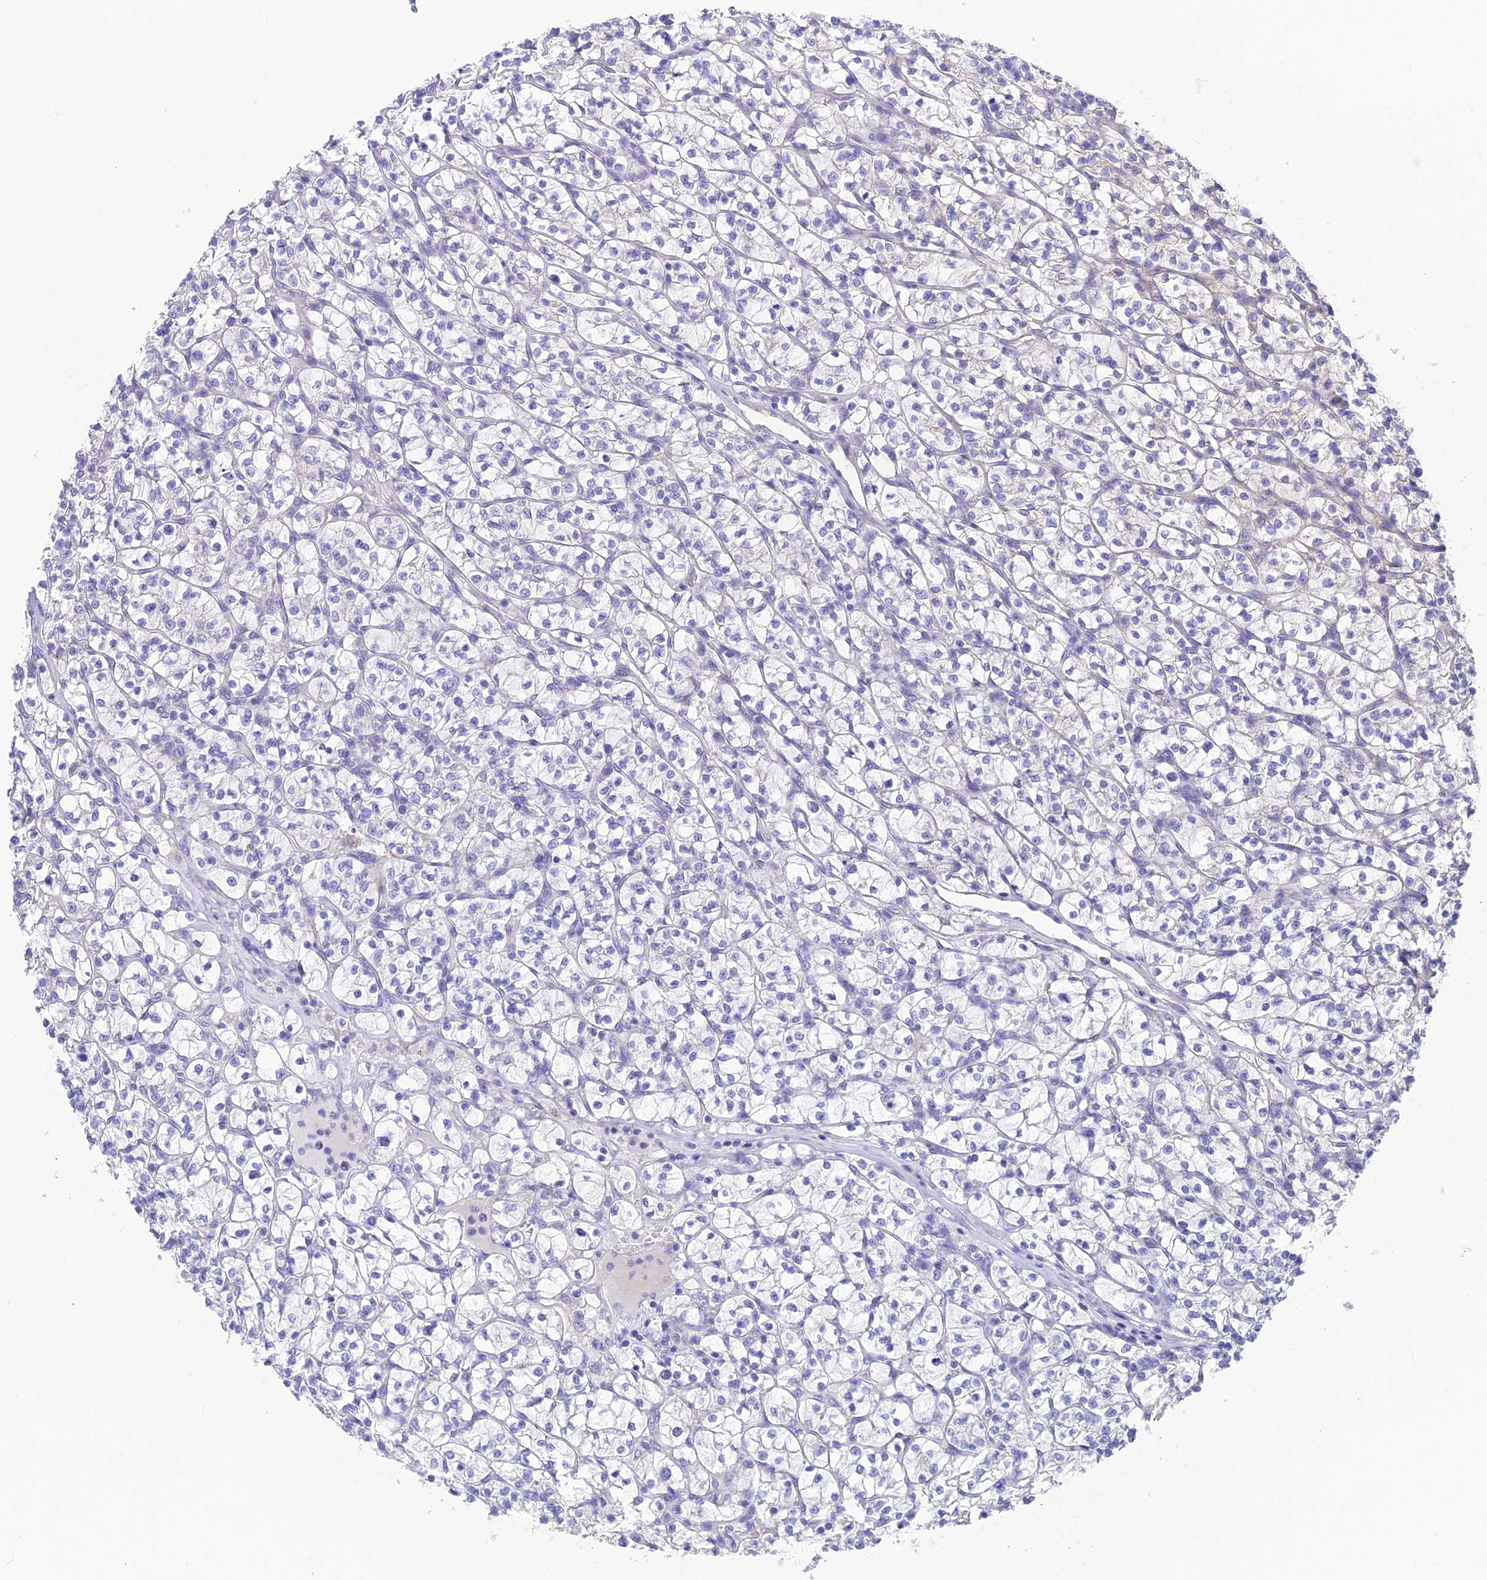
{"staining": {"intensity": "negative", "quantity": "none", "location": "none"}, "tissue": "renal cancer", "cell_type": "Tumor cells", "image_type": "cancer", "snomed": [{"axis": "morphology", "description": "Adenocarcinoma, NOS"}, {"axis": "topography", "description": "Kidney"}], "caption": "Immunohistochemical staining of human renal cancer (adenocarcinoma) displays no significant staining in tumor cells. (Brightfield microscopy of DAB immunohistochemistry at high magnification).", "gene": "LZTFL1", "patient": {"sex": "female", "age": 64}}